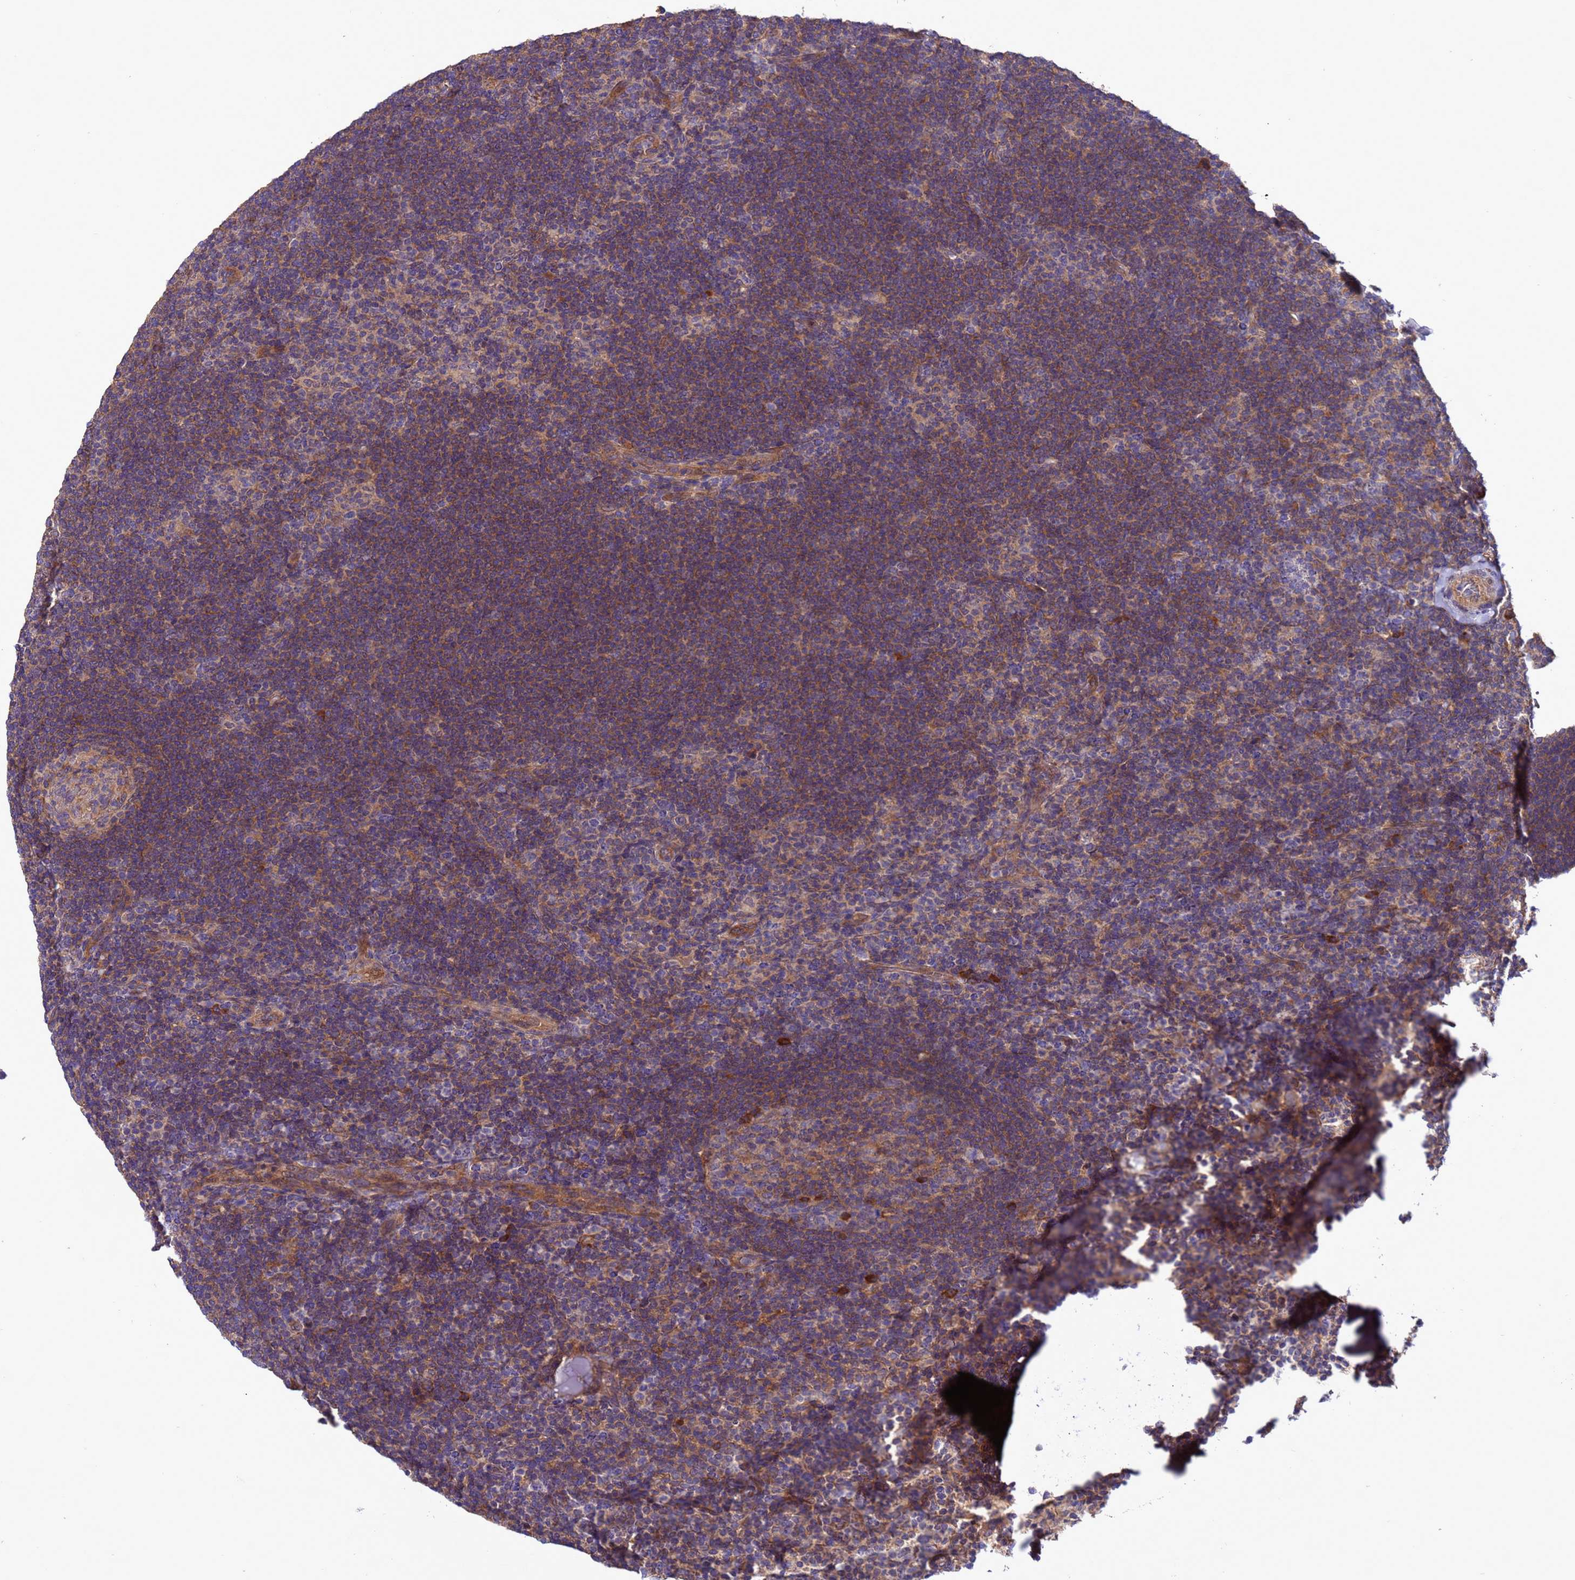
{"staining": {"intensity": "weak", "quantity": ">75%", "location": "cytoplasmic/membranous"}, "tissue": "lymphoma", "cell_type": "Tumor cells", "image_type": "cancer", "snomed": [{"axis": "morphology", "description": "Hodgkin's disease, NOS"}, {"axis": "topography", "description": "Lymph node"}], "caption": "Immunohistochemical staining of Hodgkin's disease displays low levels of weak cytoplasmic/membranous expression in about >75% of tumor cells. (brown staining indicates protein expression, while blue staining denotes nuclei).", "gene": "ARHGAP12", "patient": {"sex": "female", "age": 57}}